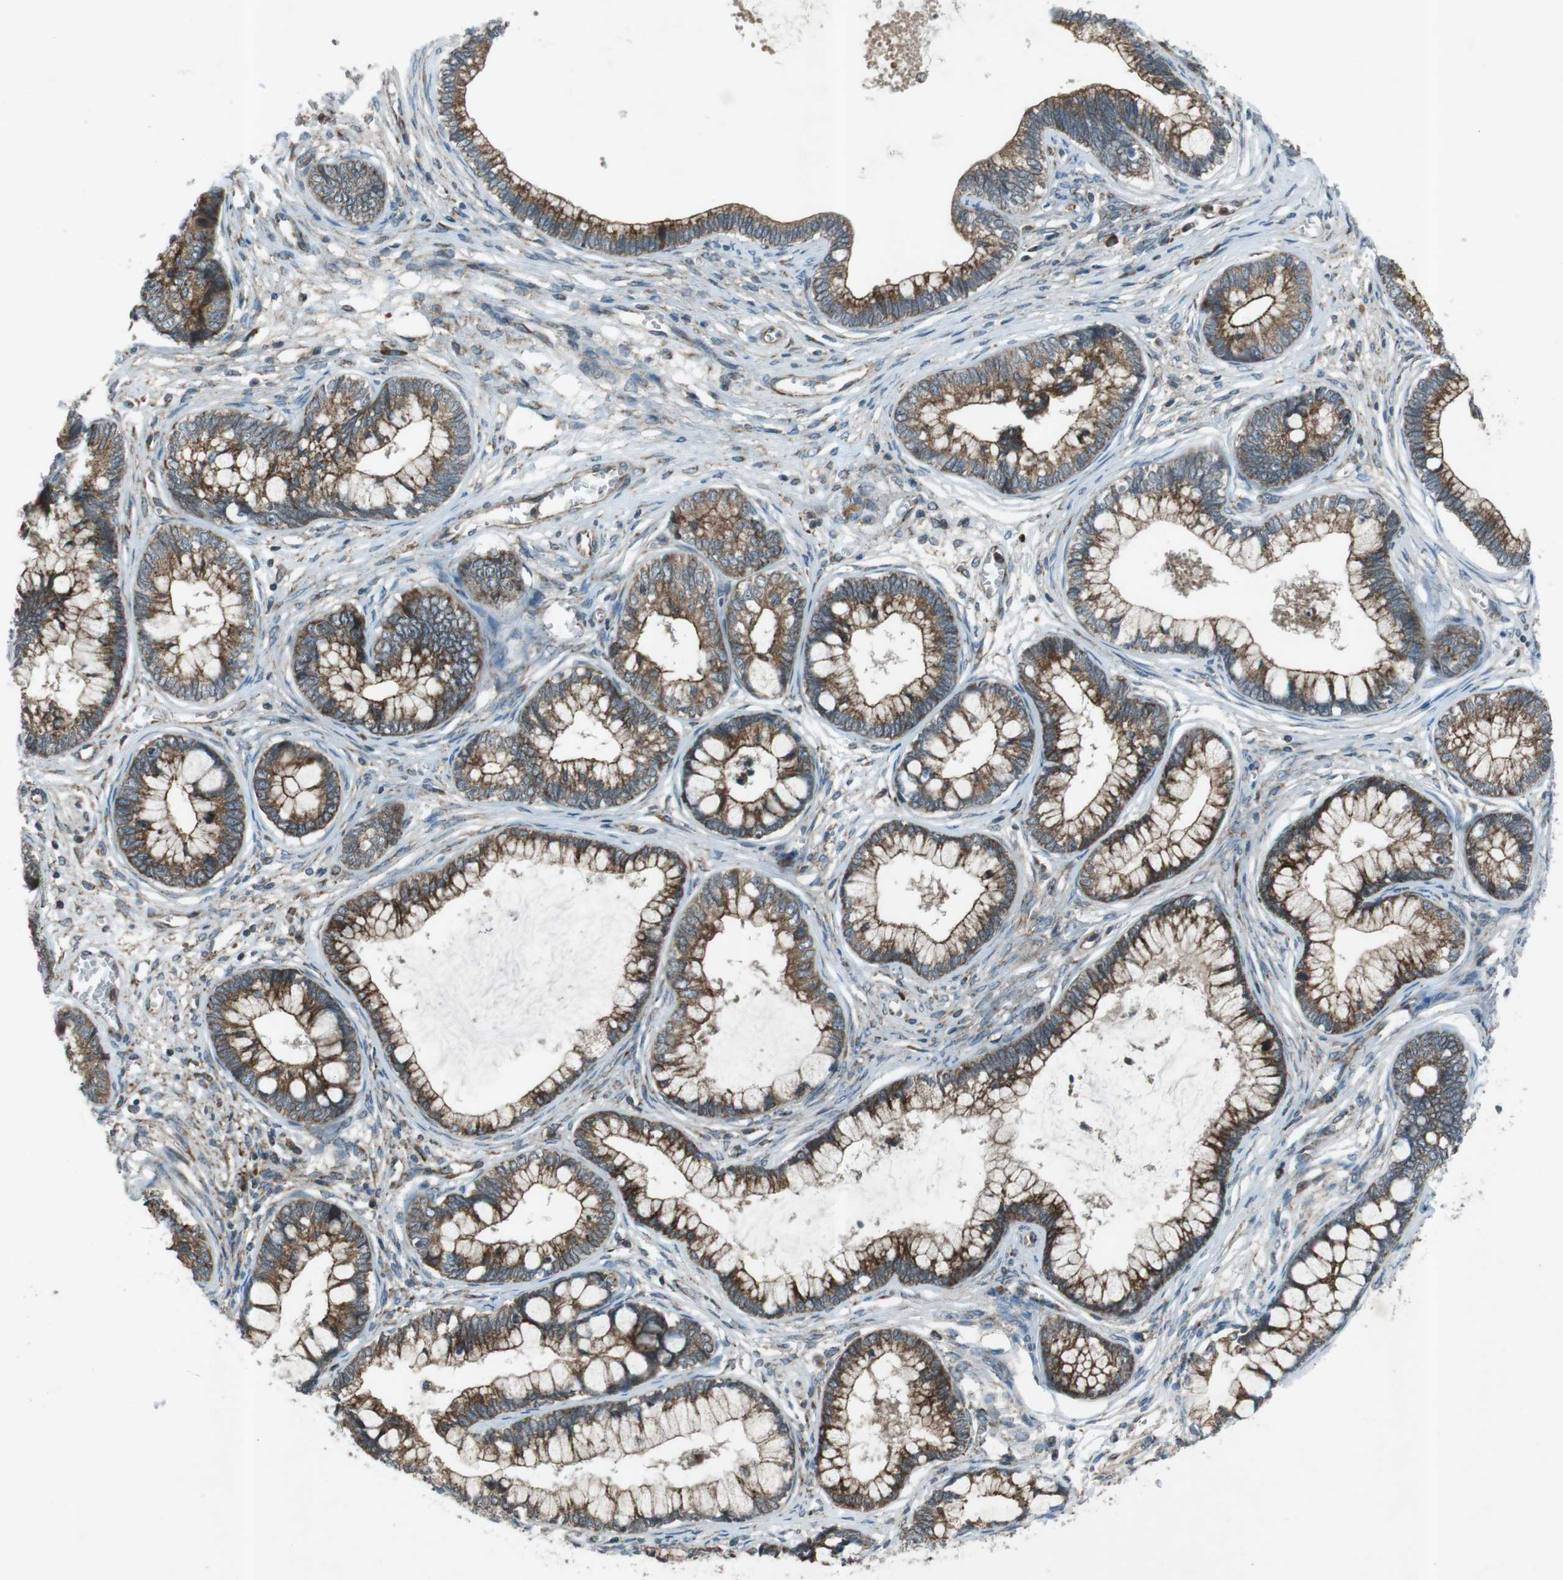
{"staining": {"intensity": "strong", "quantity": "<25%", "location": "cytoplasmic/membranous"}, "tissue": "cervical cancer", "cell_type": "Tumor cells", "image_type": "cancer", "snomed": [{"axis": "morphology", "description": "Adenocarcinoma, NOS"}, {"axis": "topography", "description": "Cervix"}], "caption": "High-power microscopy captured an immunohistochemistry (IHC) histopathology image of cervical cancer, revealing strong cytoplasmic/membranous positivity in approximately <25% of tumor cells. The protein of interest is stained brown, and the nuclei are stained in blue (DAB (3,3'-diaminobenzidine) IHC with brightfield microscopy, high magnification).", "gene": "SLC41A1", "patient": {"sex": "female", "age": 44}}